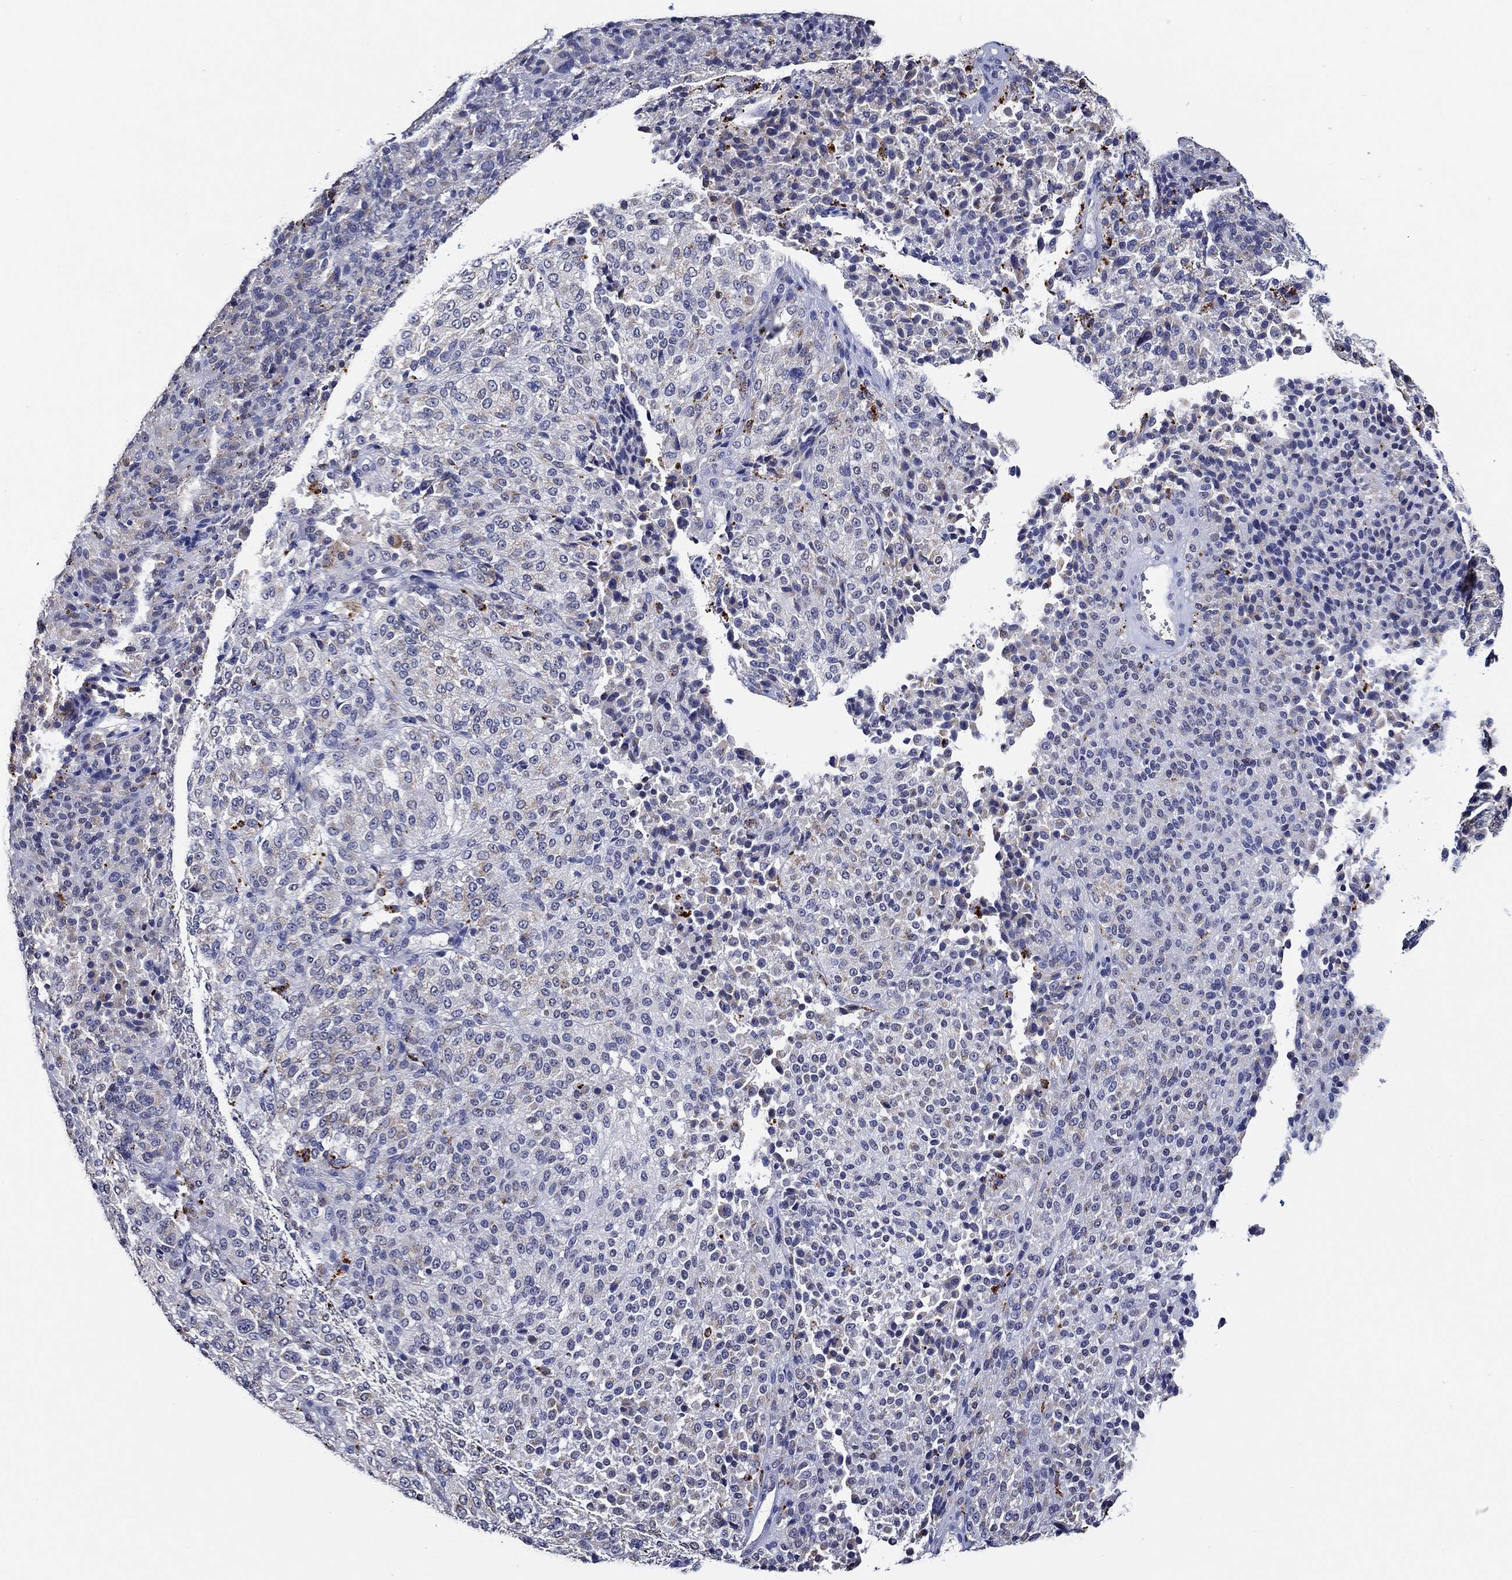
{"staining": {"intensity": "negative", "quantity": "none", "location": "none"}, "tissue": "melanoma", "cell_type": "Tumor cells", "image_type": "cancer", "snomed": [{"axis": "morphology", "description": "Malignant melanoma, Metastatic site"}, {"axis": "topography", "description": "Brain"}], "caption": "Melanoma was stained to show a protein in brown. There is no significant expression in tumor cells.", "gene": "GATA2", "patient": {"sex": "female", "age": 56}}